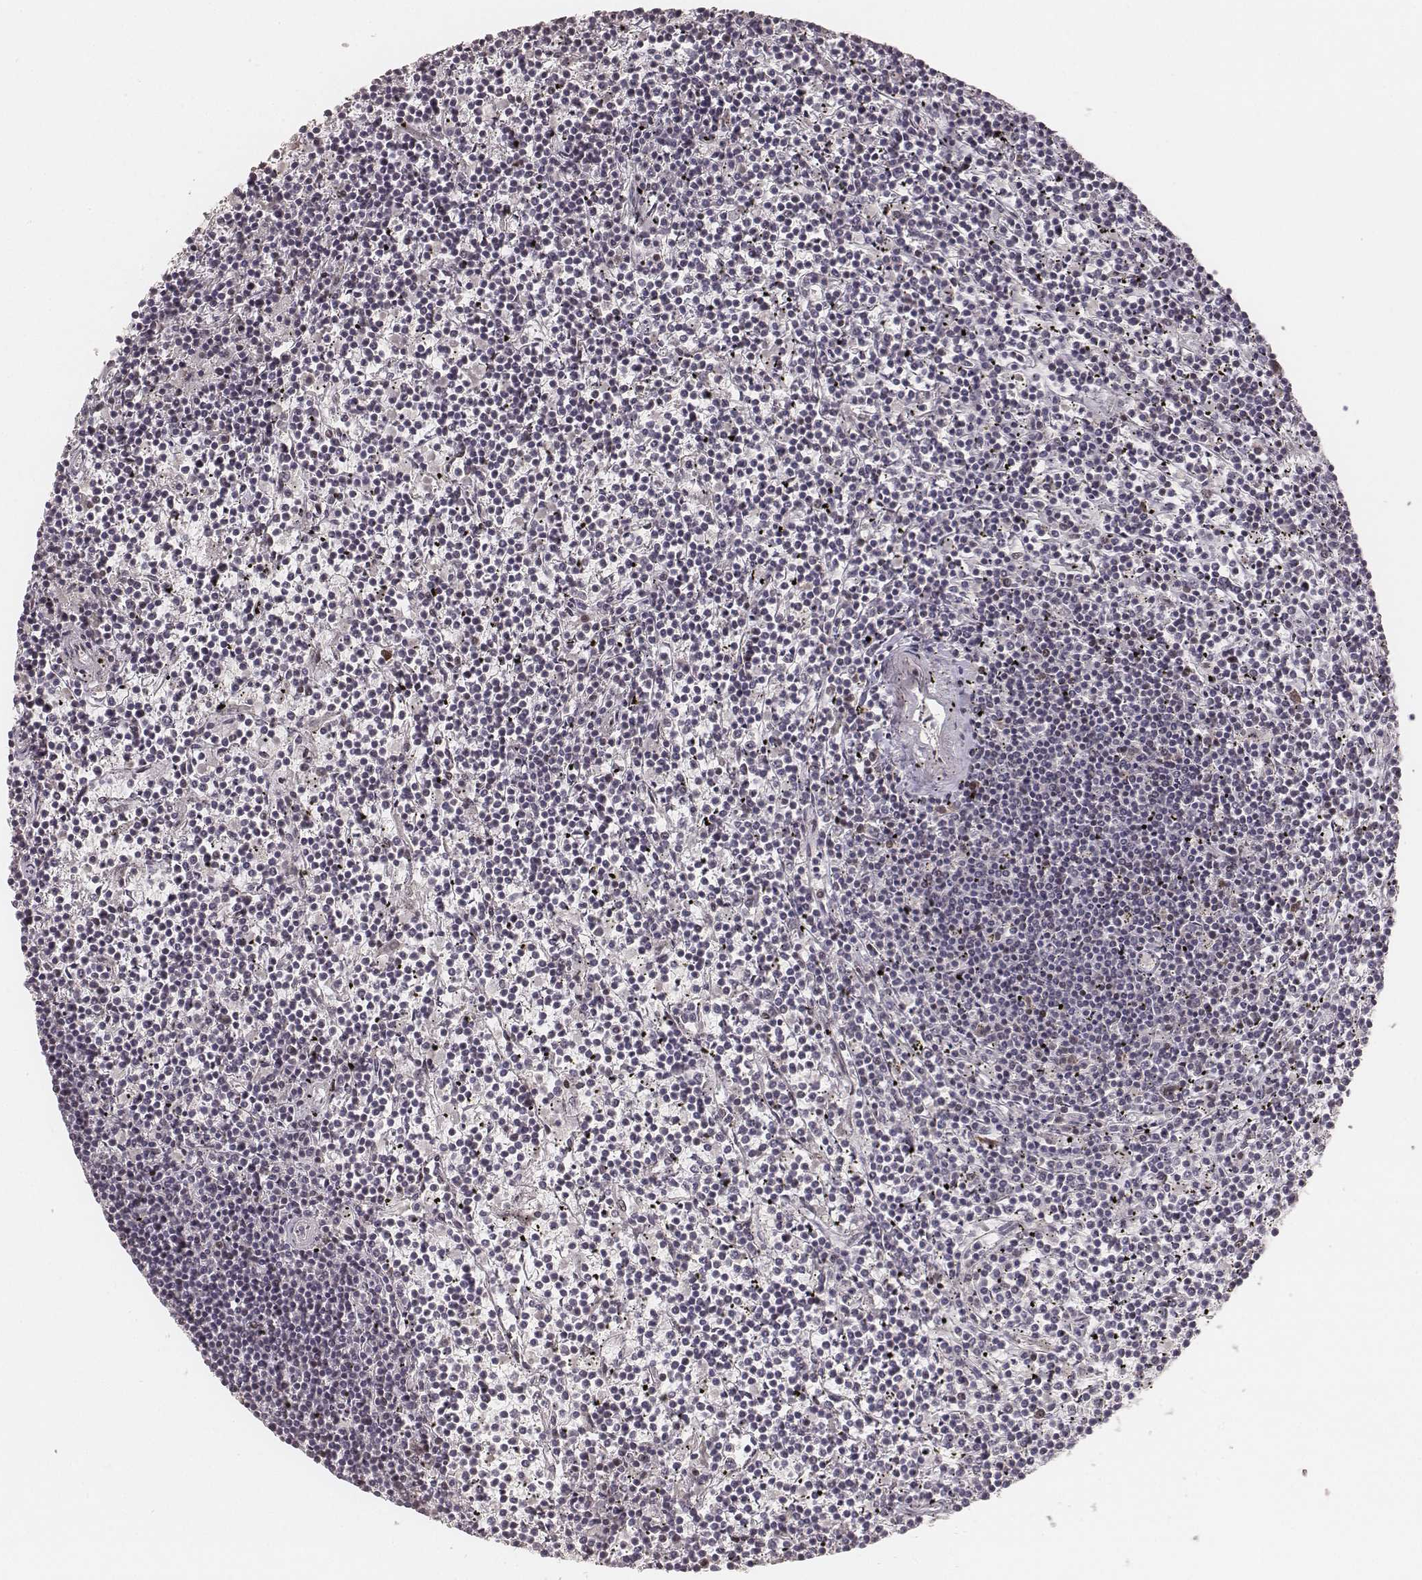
{"staining": {"intensity": "negative", "quantity": "none", "location": "none"}, "tissue": "lymphoma", "cell_type": "Tumor cells", "image_type": "cancer", "snomed": [{"axis": "morphology", "description": "Malignant lymphoma, non-Hodgkin's type, Low grade"}, {"axis": "topography", "description": "Spleen"}], "caption": "Malignant lymphoma, non-Hodgkin's type (low-grade) stained for a protein using immunohistochemistry (IHC) displays no staining tumor cells.", "gene": "HNRNPC", "patient": {"sex": "female", "age": 19}}